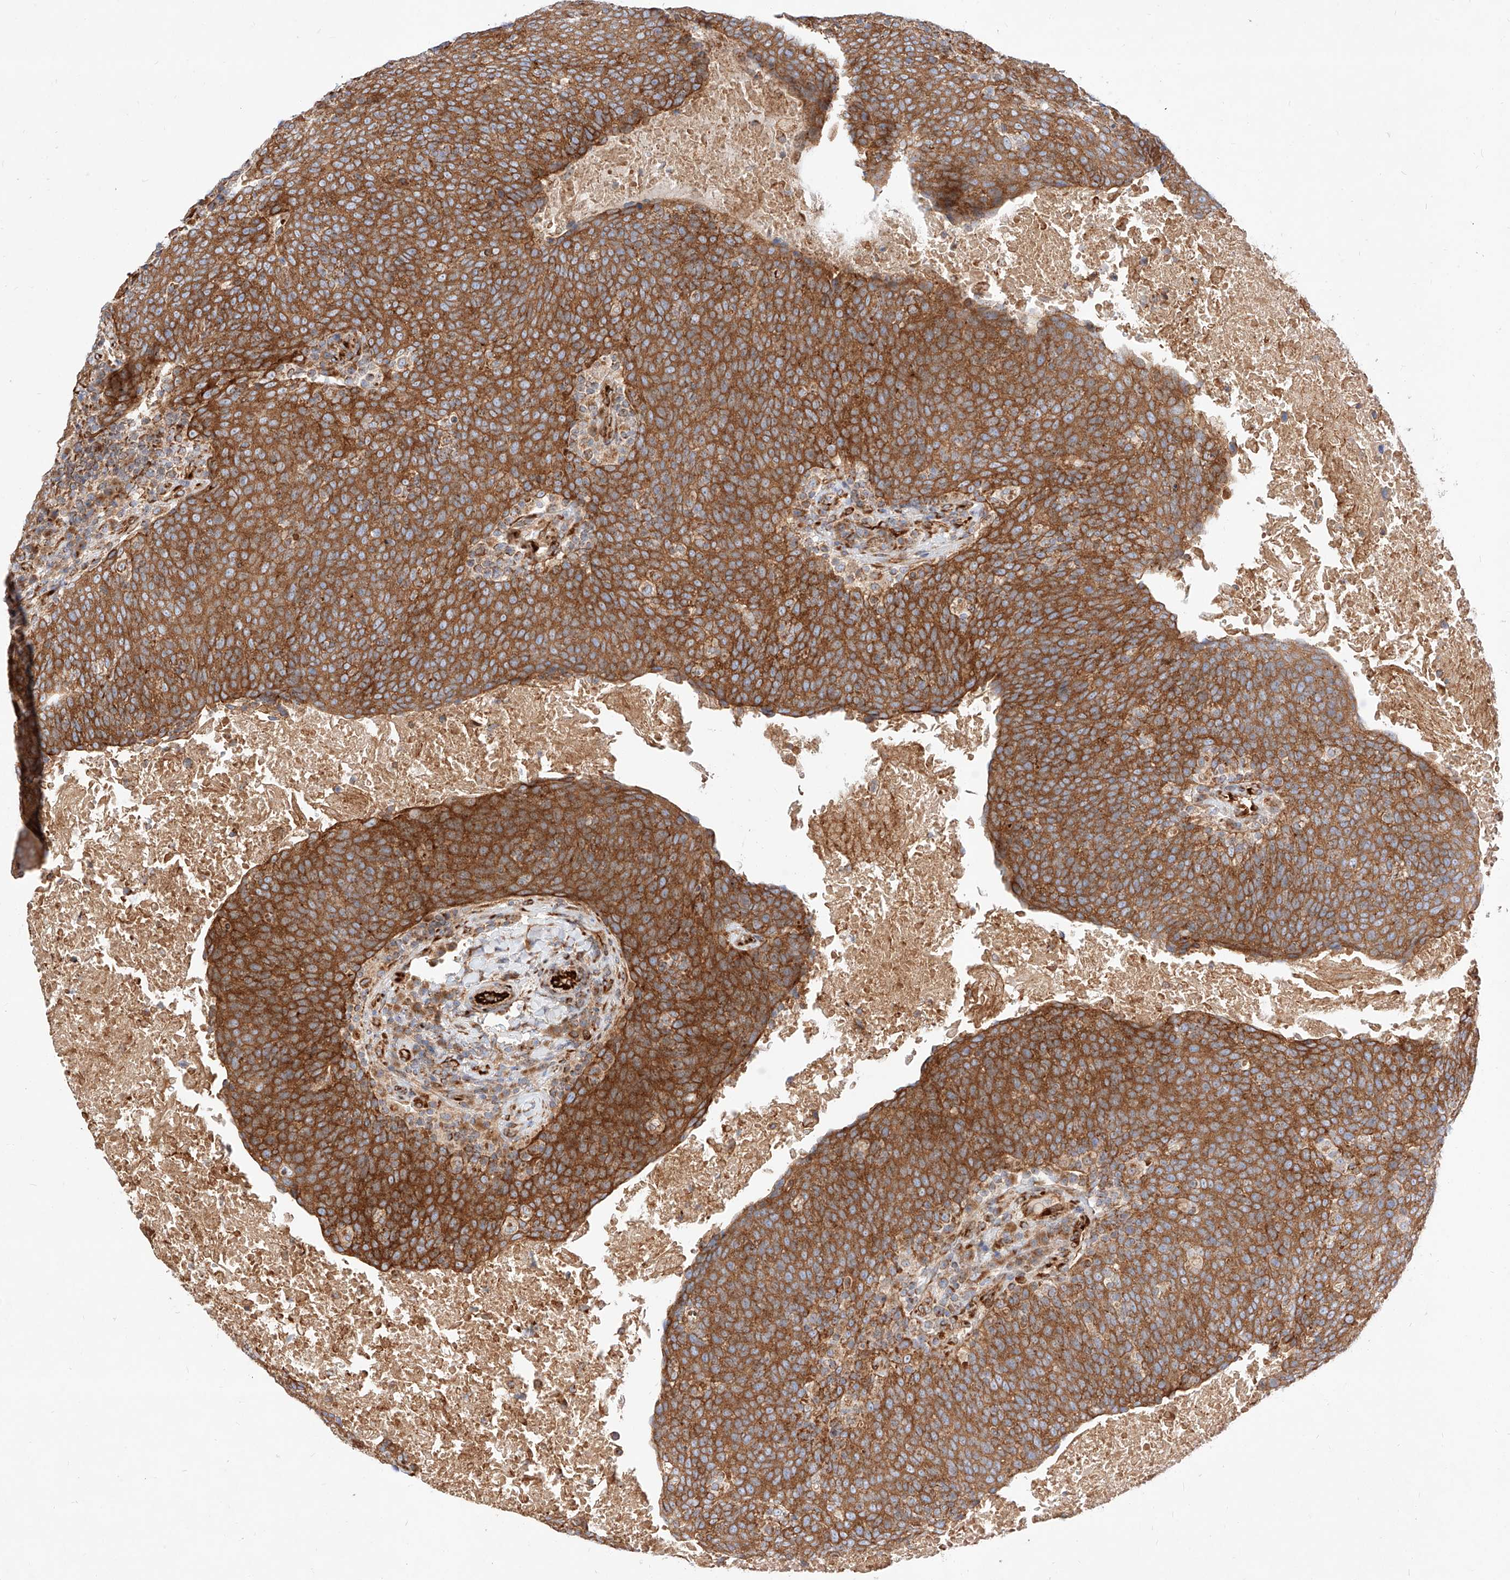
{"staining": {"intensity": "strong", "quantity": ">75%", "location": "cytoplasmic/membranous"}, "tissue": "head and neck cancer", "cell_type": "Tumor cells", "image_type": "cancer", "snomed": [{"axis": "morphology", "description": "Squamous cell carcinoma, NOS"}, {"axis": "morphology", "description": "Squamous cell carcinoma, metastatic, NOS"}, {"axis": "topography", "description": "Lymph node"}, {"axis": "topography", "description": "Head-Neck"}], "caption": "Protein expression analysis of human head and neck cancer reveals strong cytoplasmic/membranous positivity in about >75% of tumor cells.", "gene": "CSGALNACT2", "patient": {"sex": "male", "age": 62}}